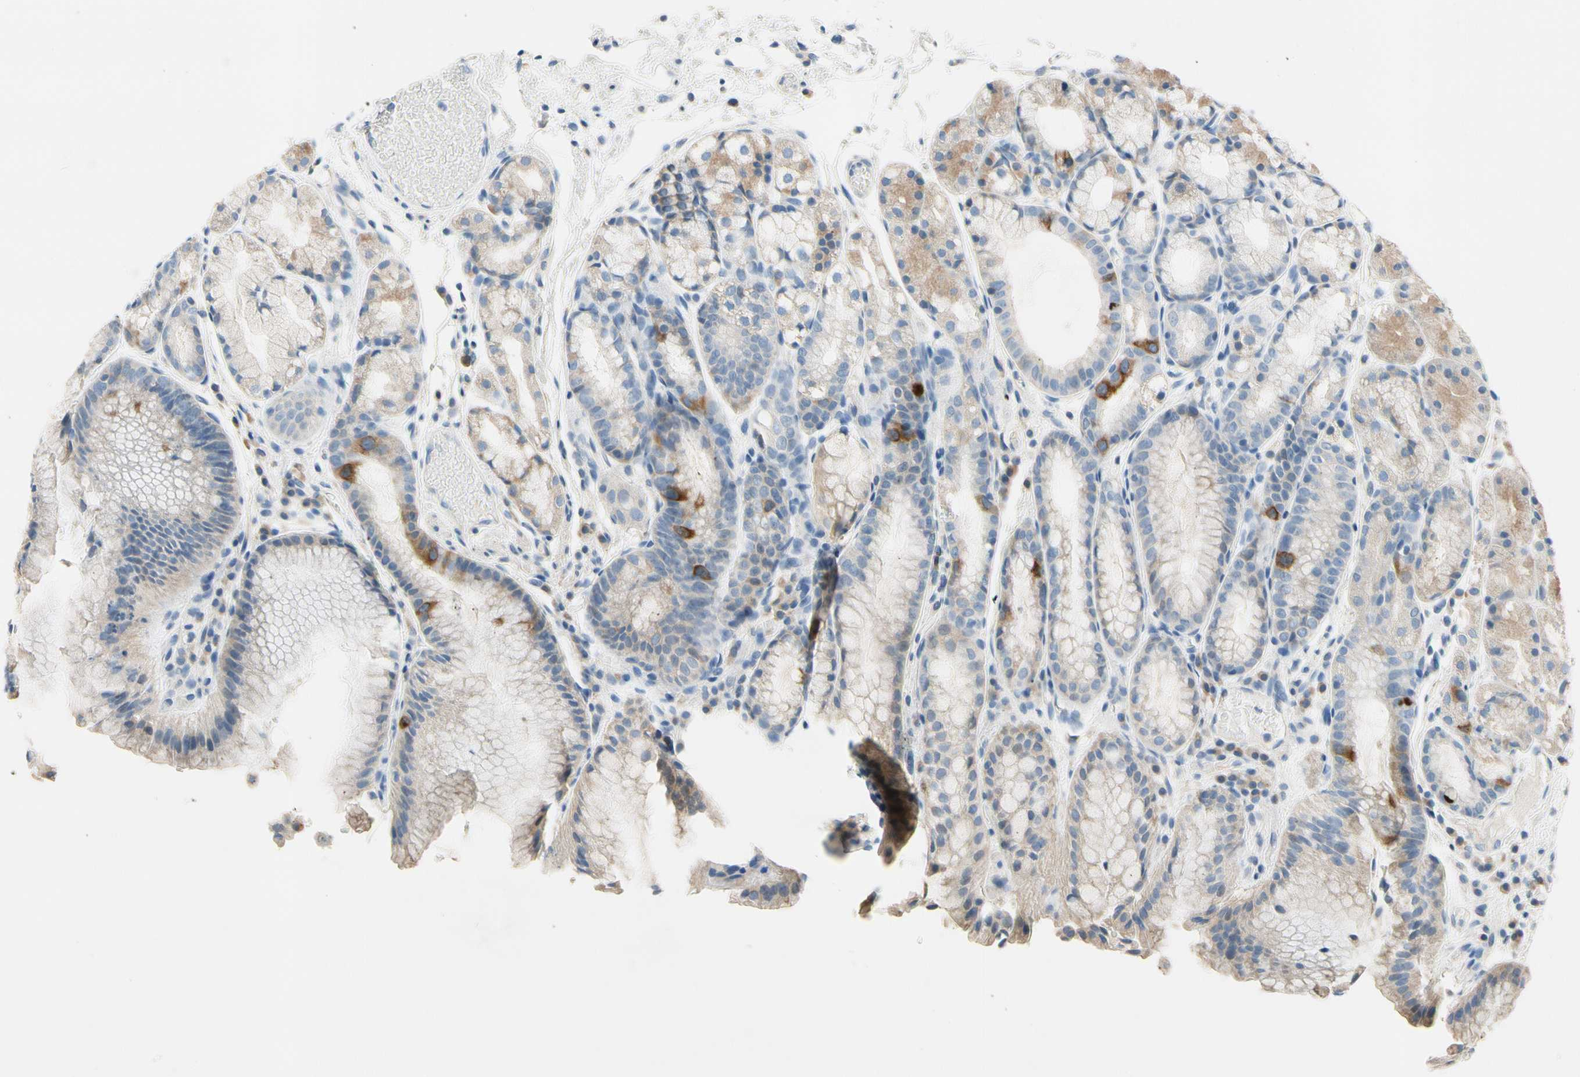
{"staining": {"intensity": "weak", "quantity": "25%-75%", "location": "cytoplasmic/membranous"}, "tissue": "stomach", "cell_type": "Glandular cells", "image_type": "normal", "snomed": [{"axis": "morphology", "description": "Normal tissue, NOS"}, {"axis": "topography", "description": "Stomach, upper"}], "caption": "This micrograph shows immunohistochemistry staining of benign stomach, with low weak cytoplasmic/membranous positivity in approximately 25%-75% of glandular cells.", "gene": "CKAP2", "patient": {"sex": "male", "age": 72}}